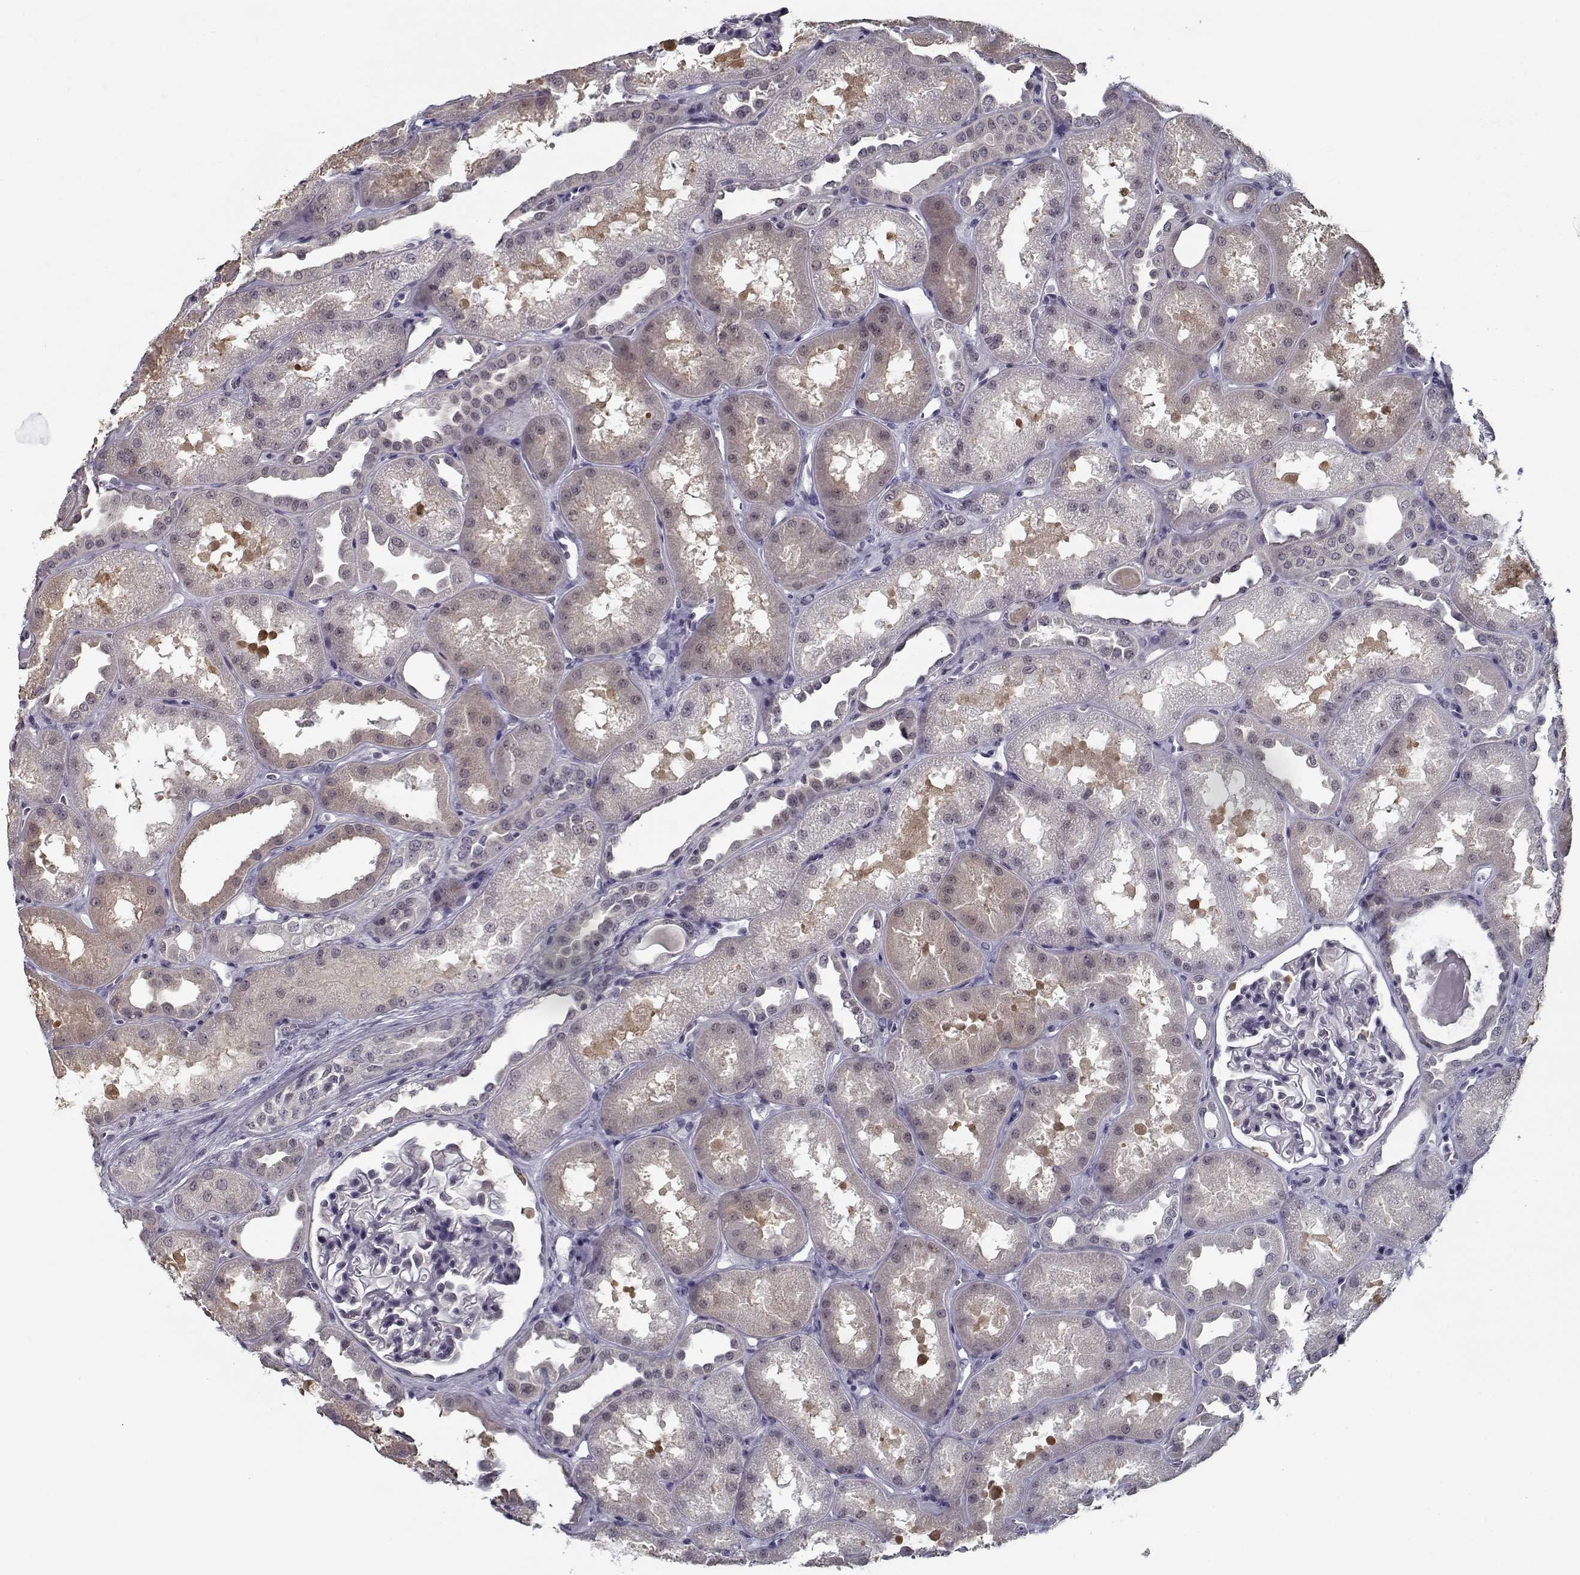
{"staining": {"intensity": "negative", "quantity": "none", "location": "none"}, "tissue": "kidney", "cell_type": "Cells in glomeruli", "image_type": "normal", "snomed": [{"axis": "morphology", "description": "Normal tissue, NOS"}, {"axis": "topography", "description": "Kidney"}], "caption": "A high-resolution image shows immunohistochemistry staining of unremarkable kidney, which exhibits no significant expression in cells in glomeruli.", "gene": "TESPA1", "patient": {"sex": "male", "age": 61}}